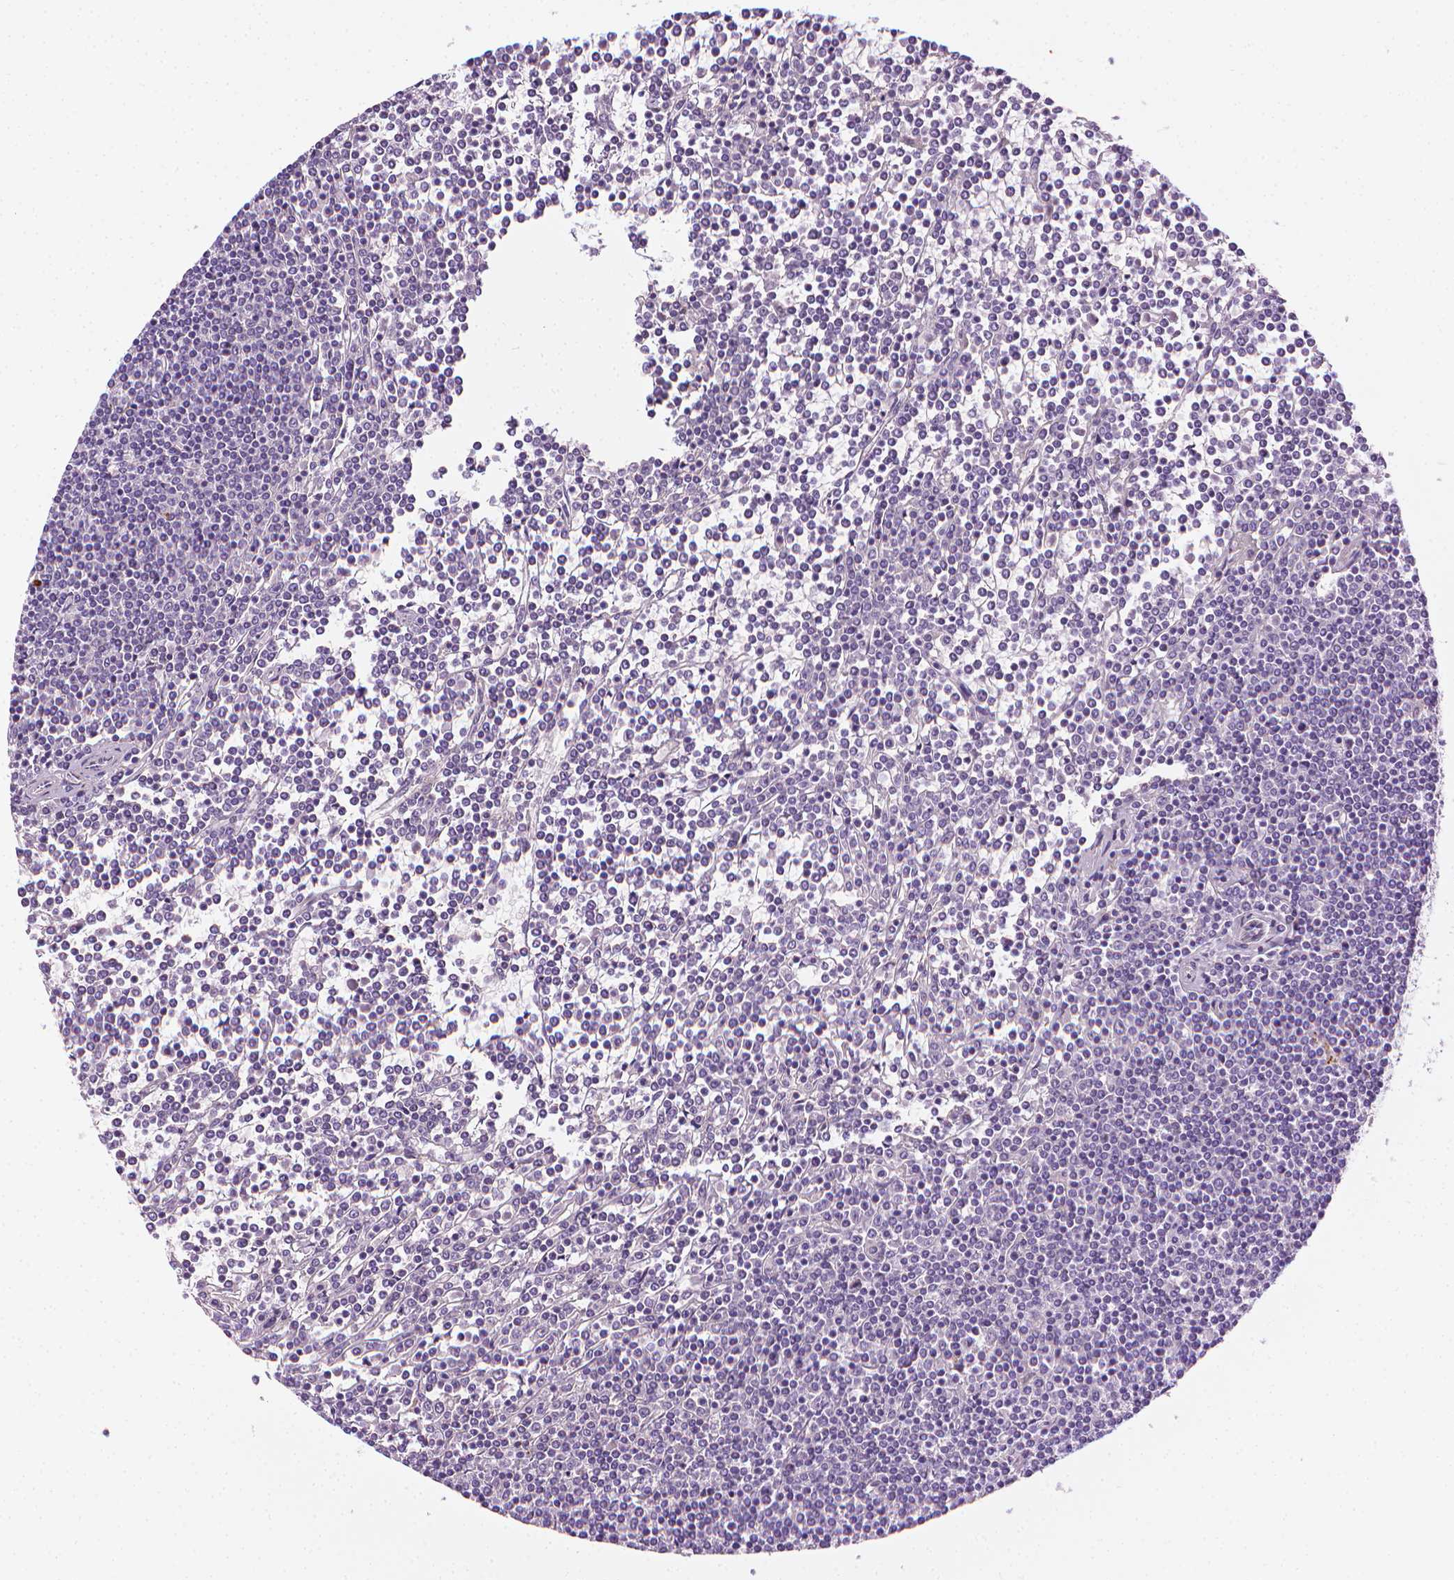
{"staining": {"intensity": "negative", "quantity": "none", "location": "none"}, "tissue": "lymphoma", "cell_type": "Tumor cells", "image_type": "cancer", "snomed": [{"axis": "morphology", "description": "Malignant lymphoma, non-Hodgkin's type, Low grade"}, {"axis": "topography", "description": "Spleen"}], "caption": "A photomicrograph of human lymphoma is negative for staining in tumor cells.", "gene": "MCOLN3", "patient": {"sex": "female", "age": 19}}